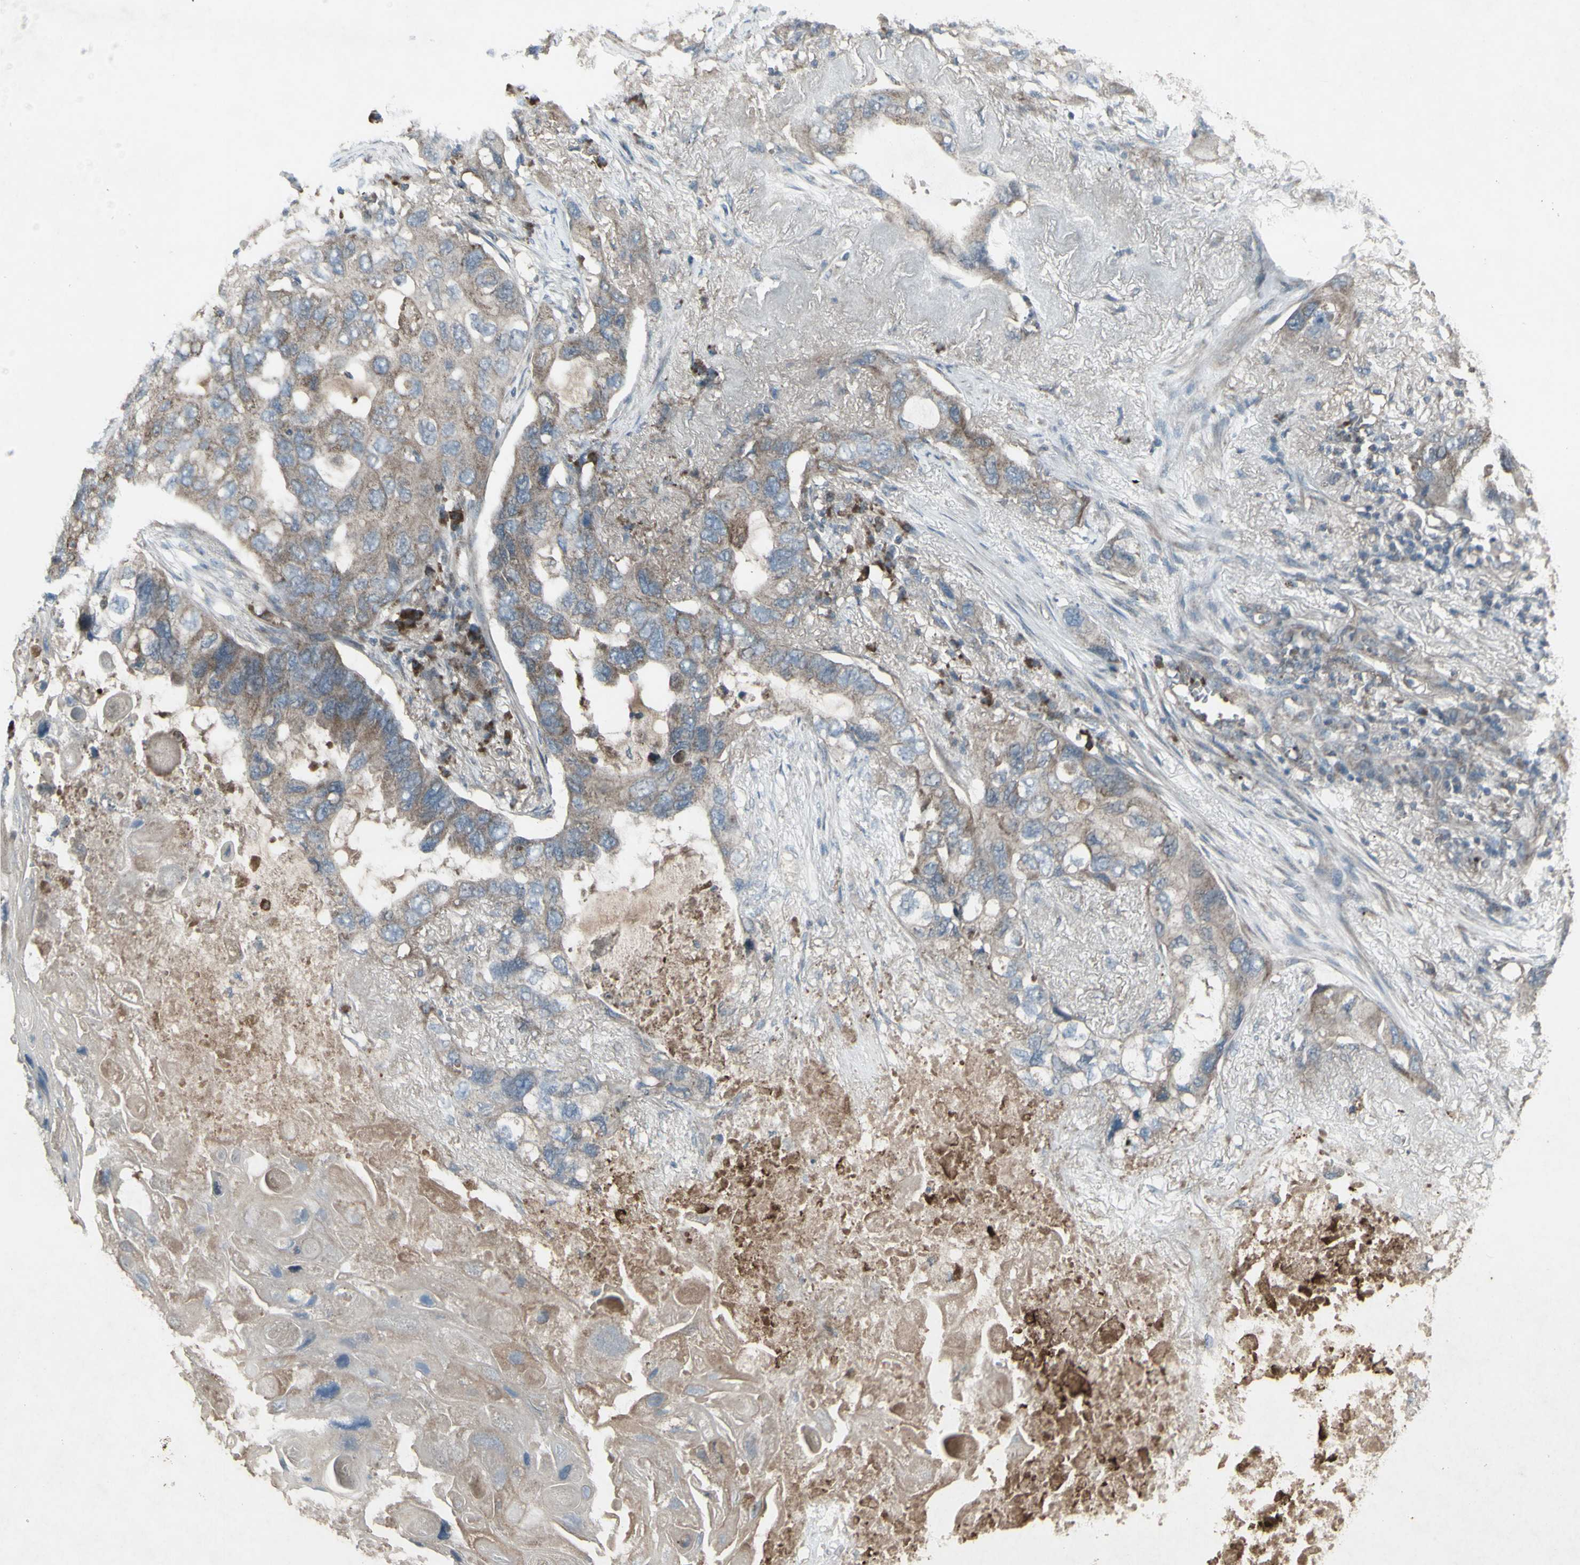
{"staining": {"intensity": "weak", "quantity": ">75%", "location": "cytoplasmic/membranous"}, "tissue": "lung cancer", "cell_type": "Tumor cells", "image_type": "cancer", "snomed": [{"axis": "morphology", "description": "Squamous cell carcinoma, NOS"}, {"axis": "topography", "description": "Lung"}], "caption": "About >75% of tumor cells in human lung squamous cell carcinoma exhibit weak cytoplasmic/membranous protein expression as visualized by brown immunohistochemical staining.", "gene": "SHC1", "patient": {"sex": "female", "age": 73}}